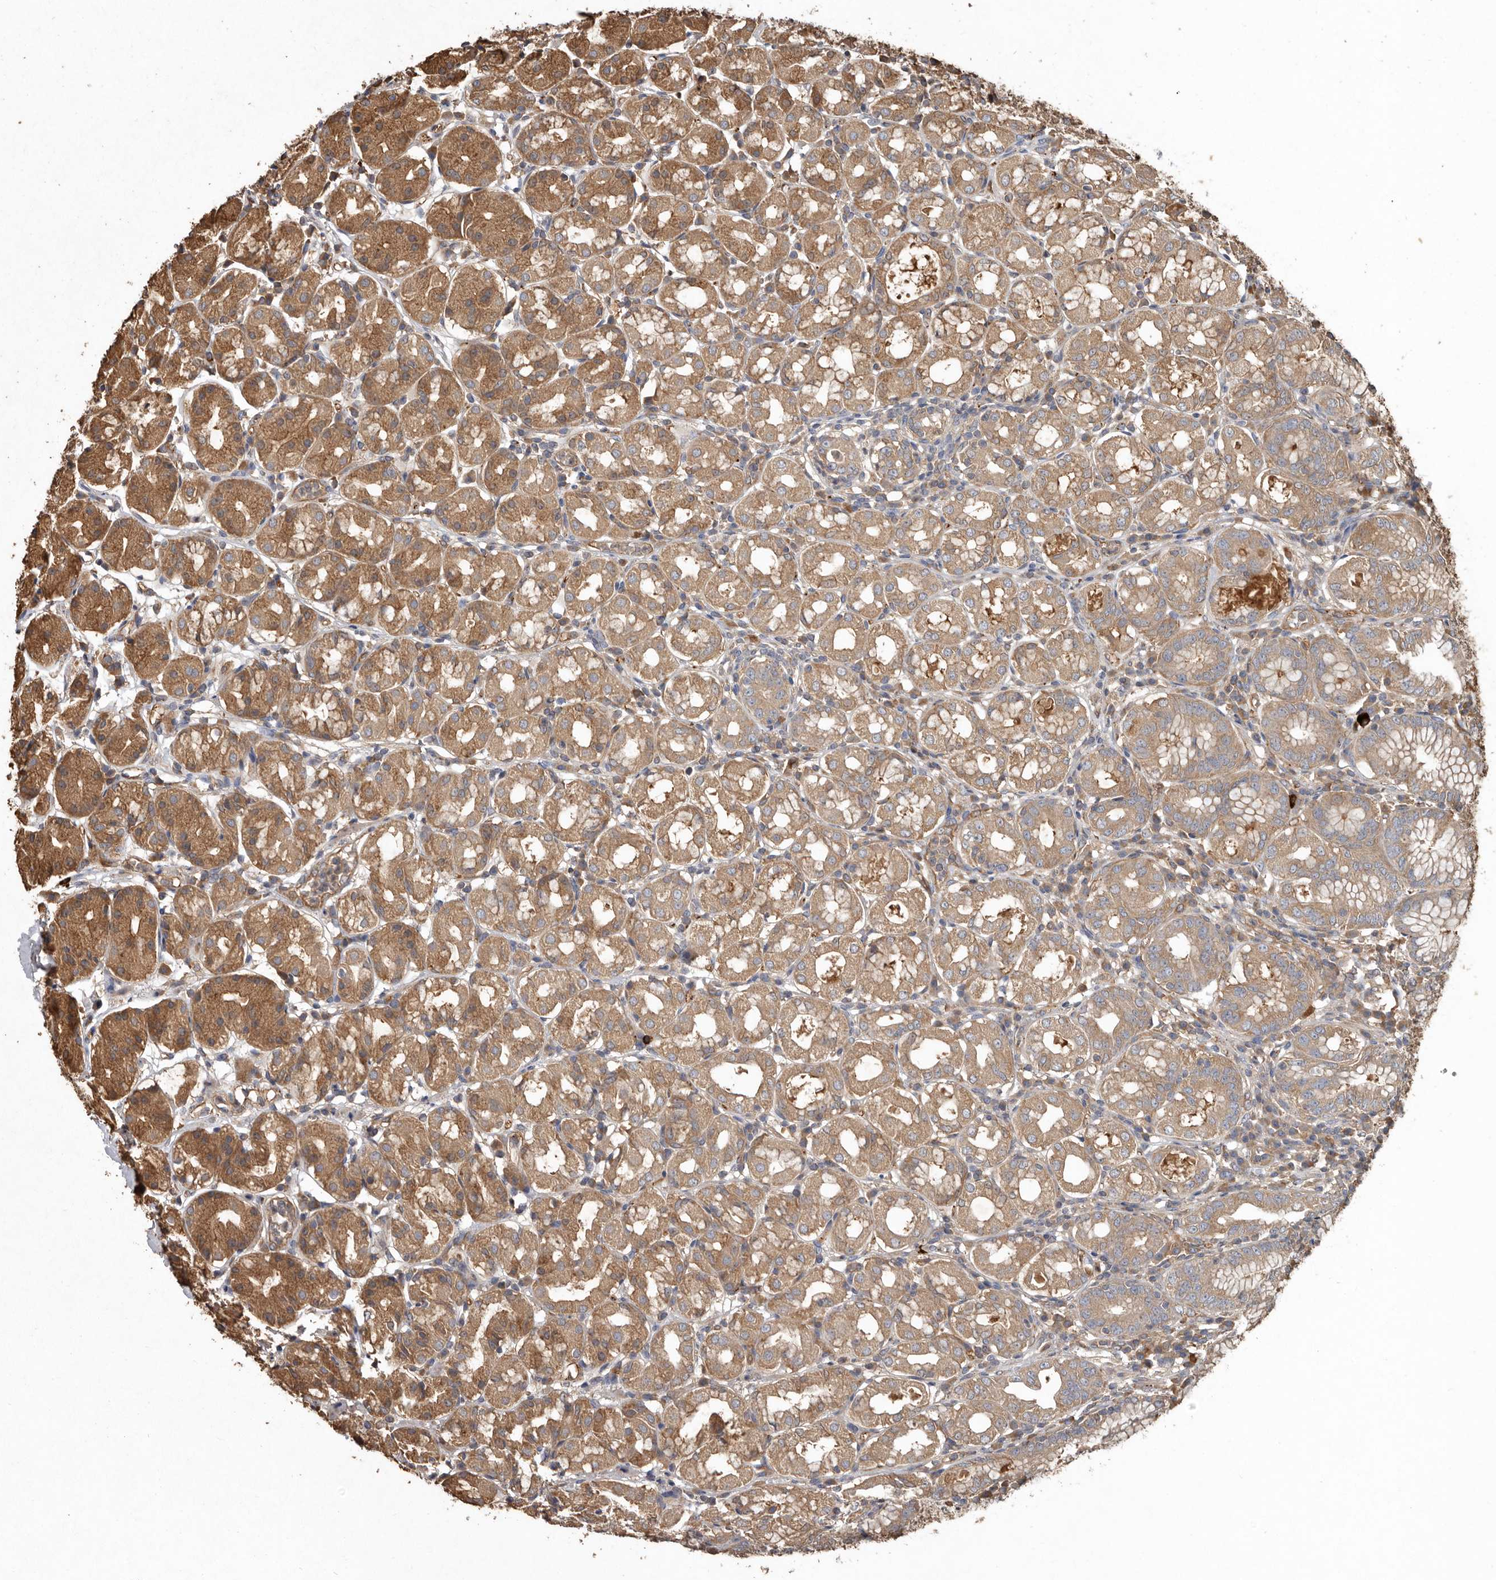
{"staining": {"intensity": "moderate", "quantity": ">75%", "location": "cytoplasmic/membranous"}, "tissue": "stomach", "cell_type": "Glandular cells", "image_type": "normal", "snomed": [{"axis": "morphology", "description": "Normal tissue, NOS"}, {"axis": "topography", "description": "Stomach"}, {"axis": "topography", "description": "Stomach, lower"}], "caption": "Human stomach stained for a protein (brown) reveals moderate cytoplasmic/membranous positive positivity in about >75% of glandular cells.", "gene": "FLCN", "patient": {"sex": "female", "age": 56}}